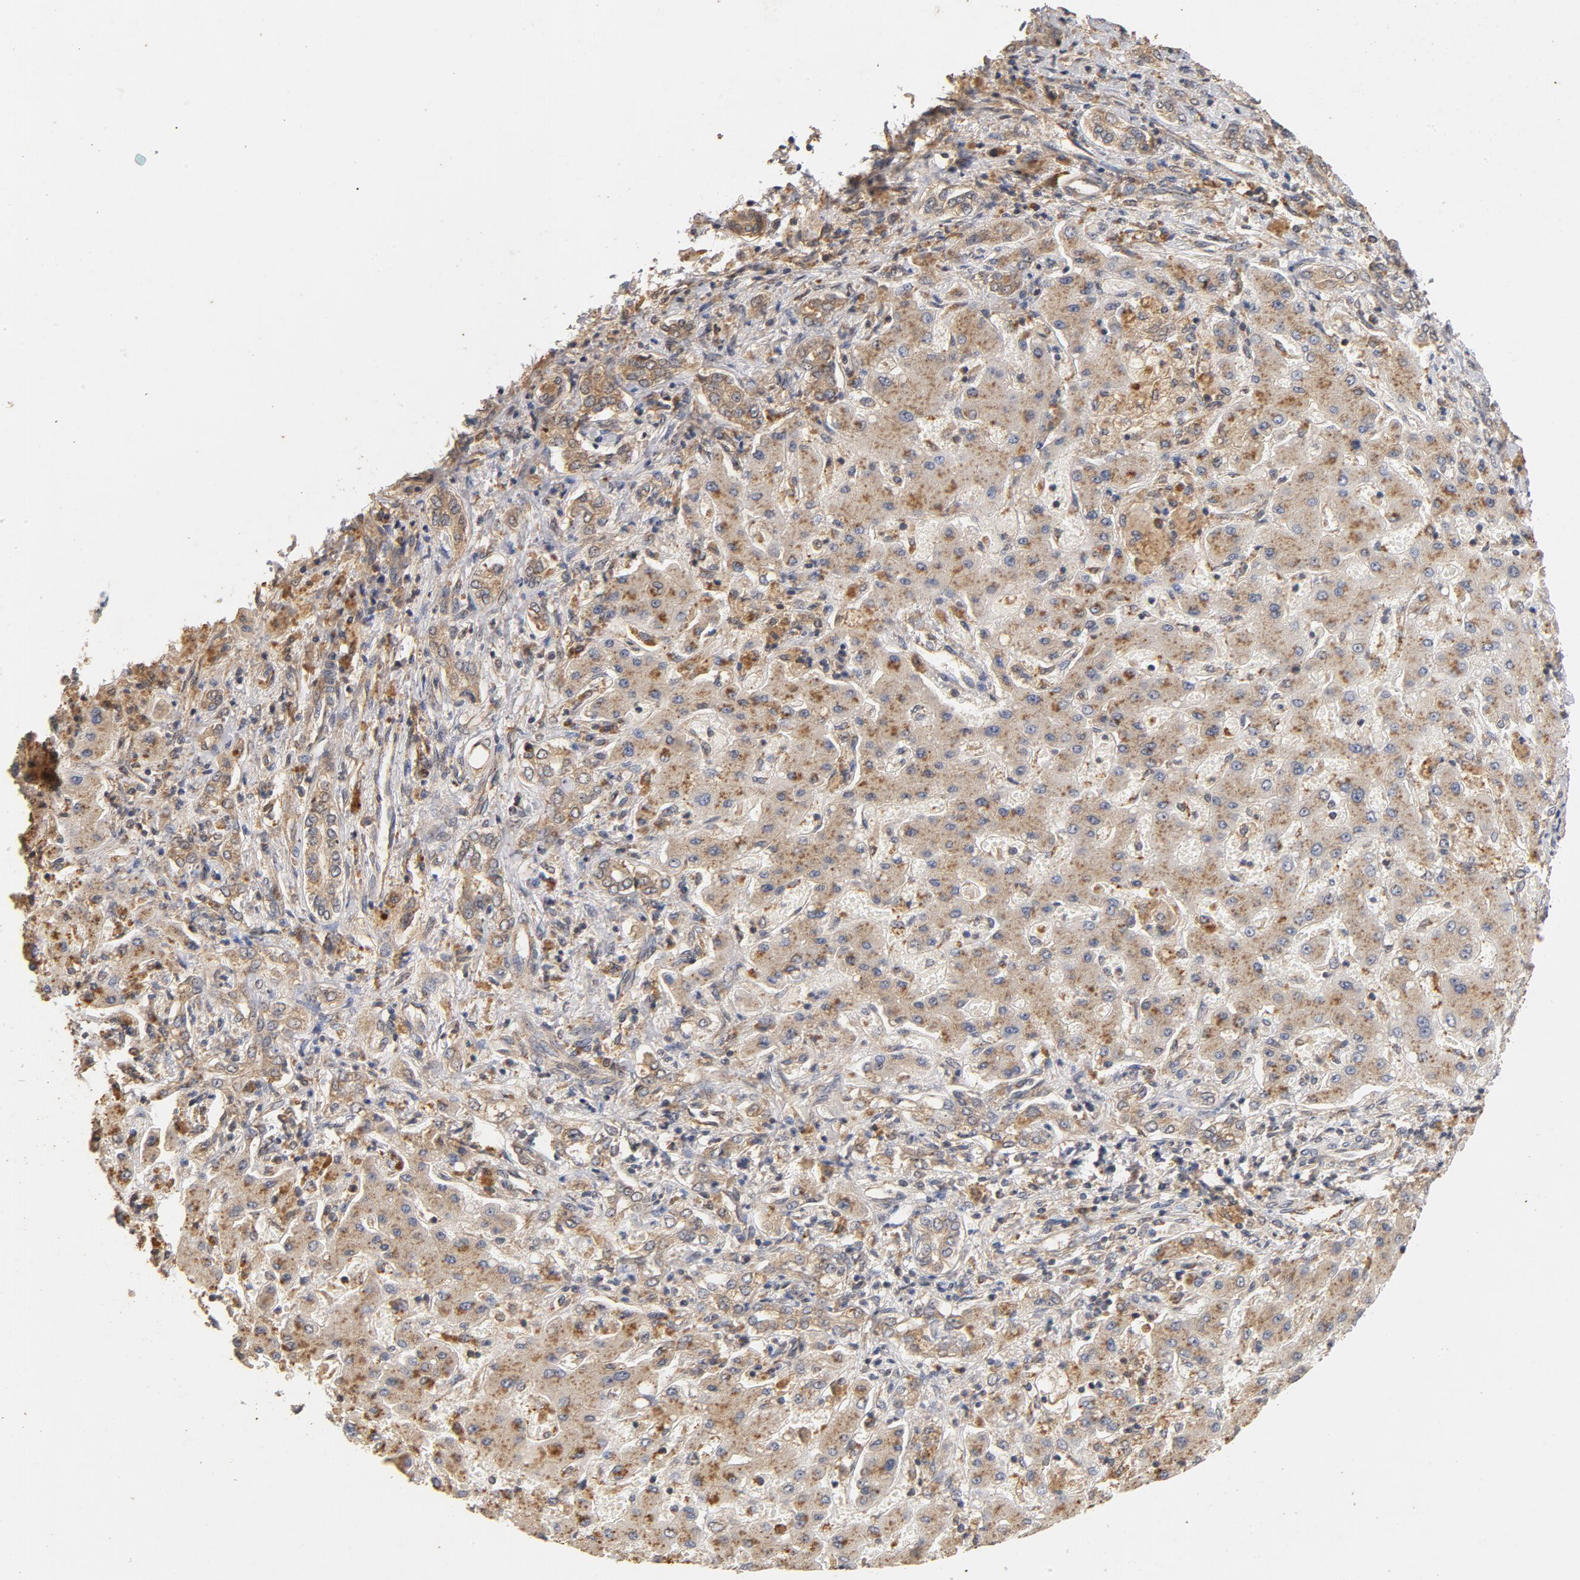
{"staining": {"intensity": "moderate", "quantity": ">75%", "location": "cytoplasmic/membranous"}, "tissue": "liver cancer", "cell_type": "Tumor cells", "image_type": "cancer", "snomed": [{"axis": "morphology", "description": "Cholangiocarcinoma"}, {"axis": "topography", "description": "Liver"}], "caption": "The image displays immunohistochemical staining of cholangiocarcinoma (liver). There is moderate cytoplasmic/membranous staining is identified in approximately >75% of tumor cells.", "gene": "DDX6", "patient": {"sex": "male", "age": 50}}